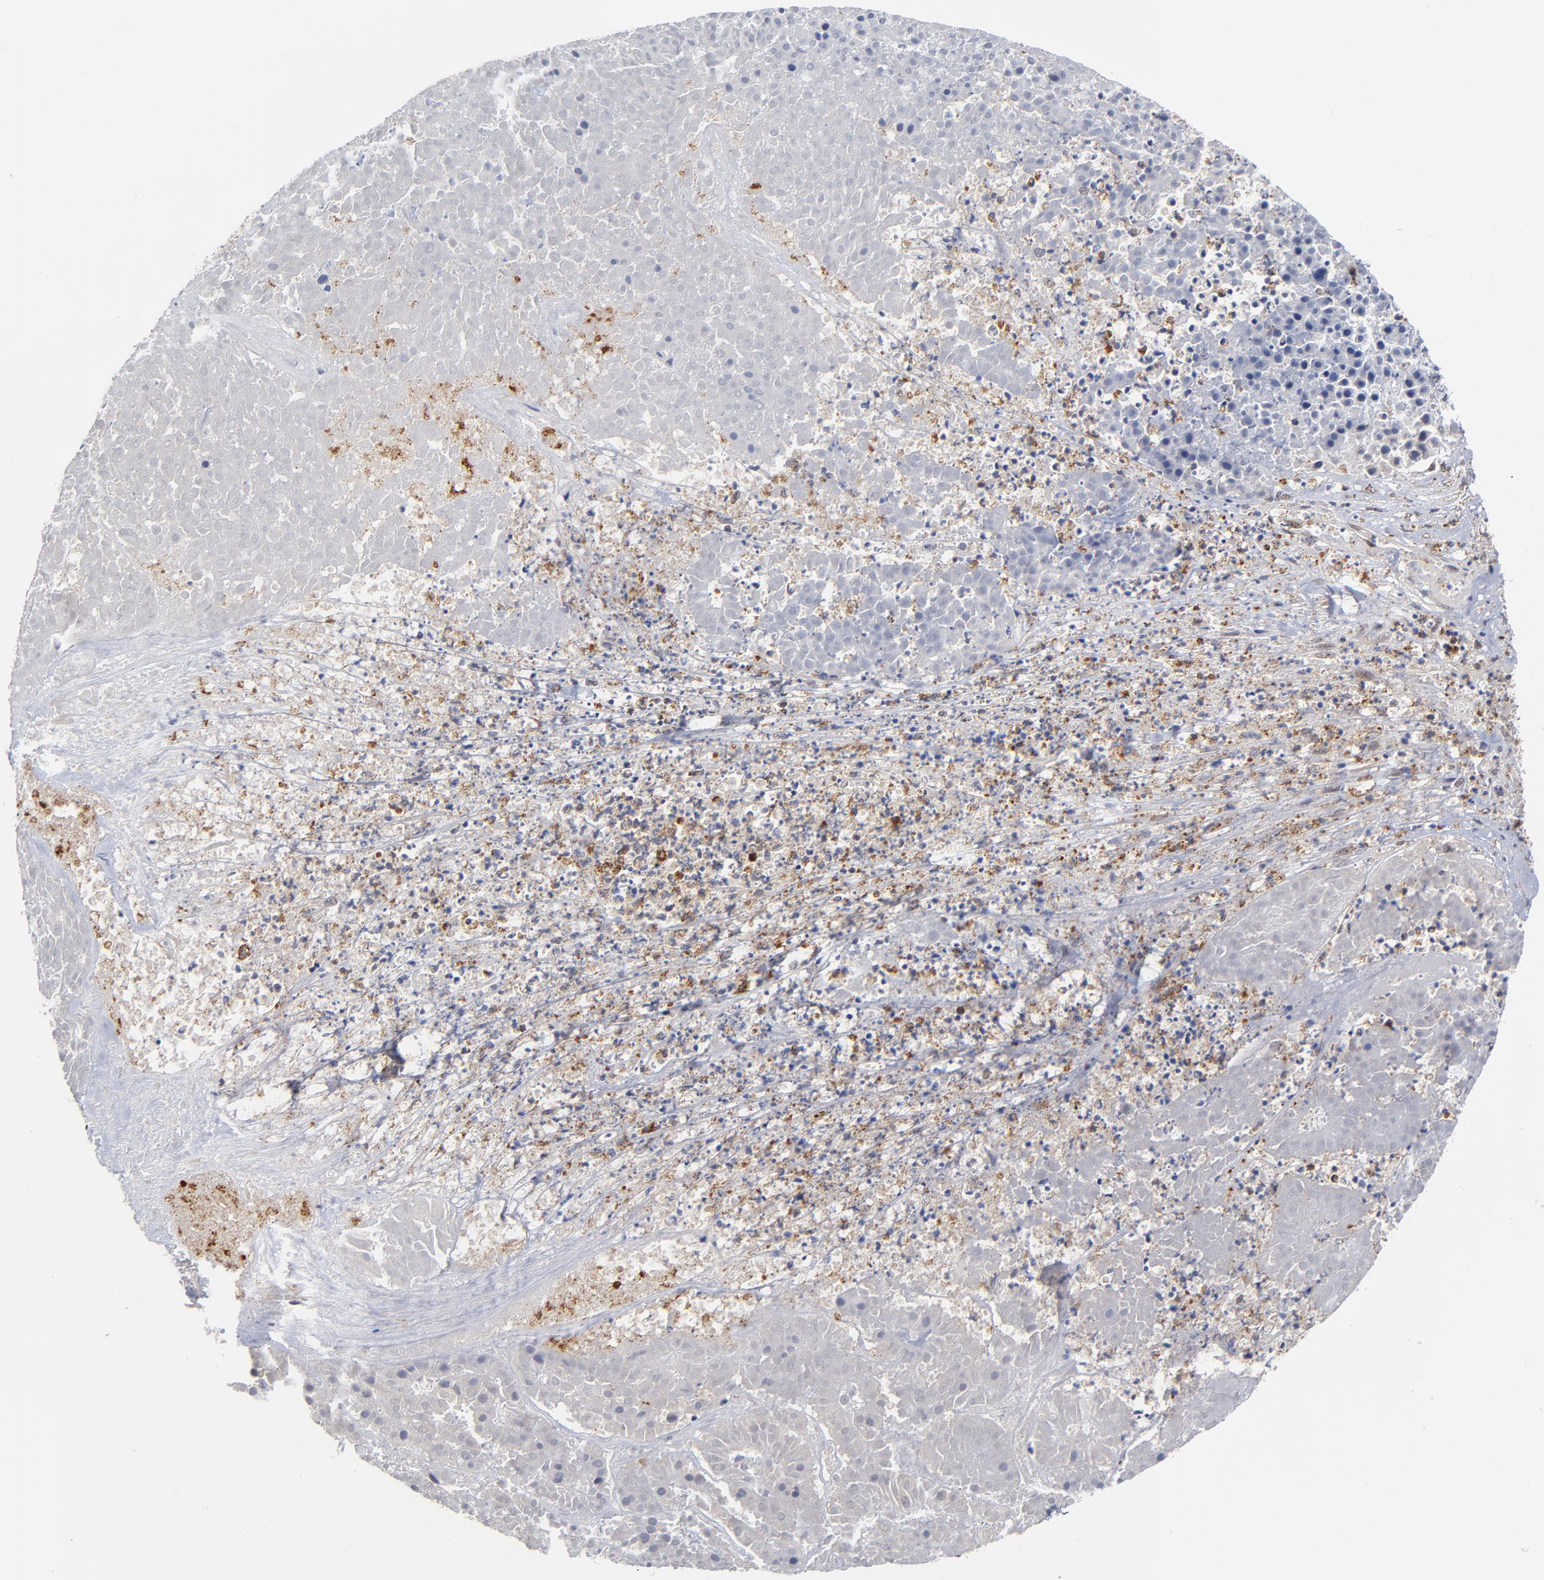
{"staining": {"intensity": "negative", "quantity": "none", "location": "none"}, "tissue": "pancreatic cancer", "cell_type": "Tumor cells", "image_type": "cancer", "snomed": [{"axis": "morphology", "description": "Adenocarcinoma, NOS"}, {"axis": "topography", "description": "Pancreas"}], "caption": "Immunohistochemical staining of human adenocarcinoma (pancreatic) shows no significant positivity in tumor cells. (DAB (3,3'-diaminobenzidine) IHC visualized using brightfield microscopy, high magnification).", "gene": "ZNF419", "patient": {"sex": "male", "age": 50}}